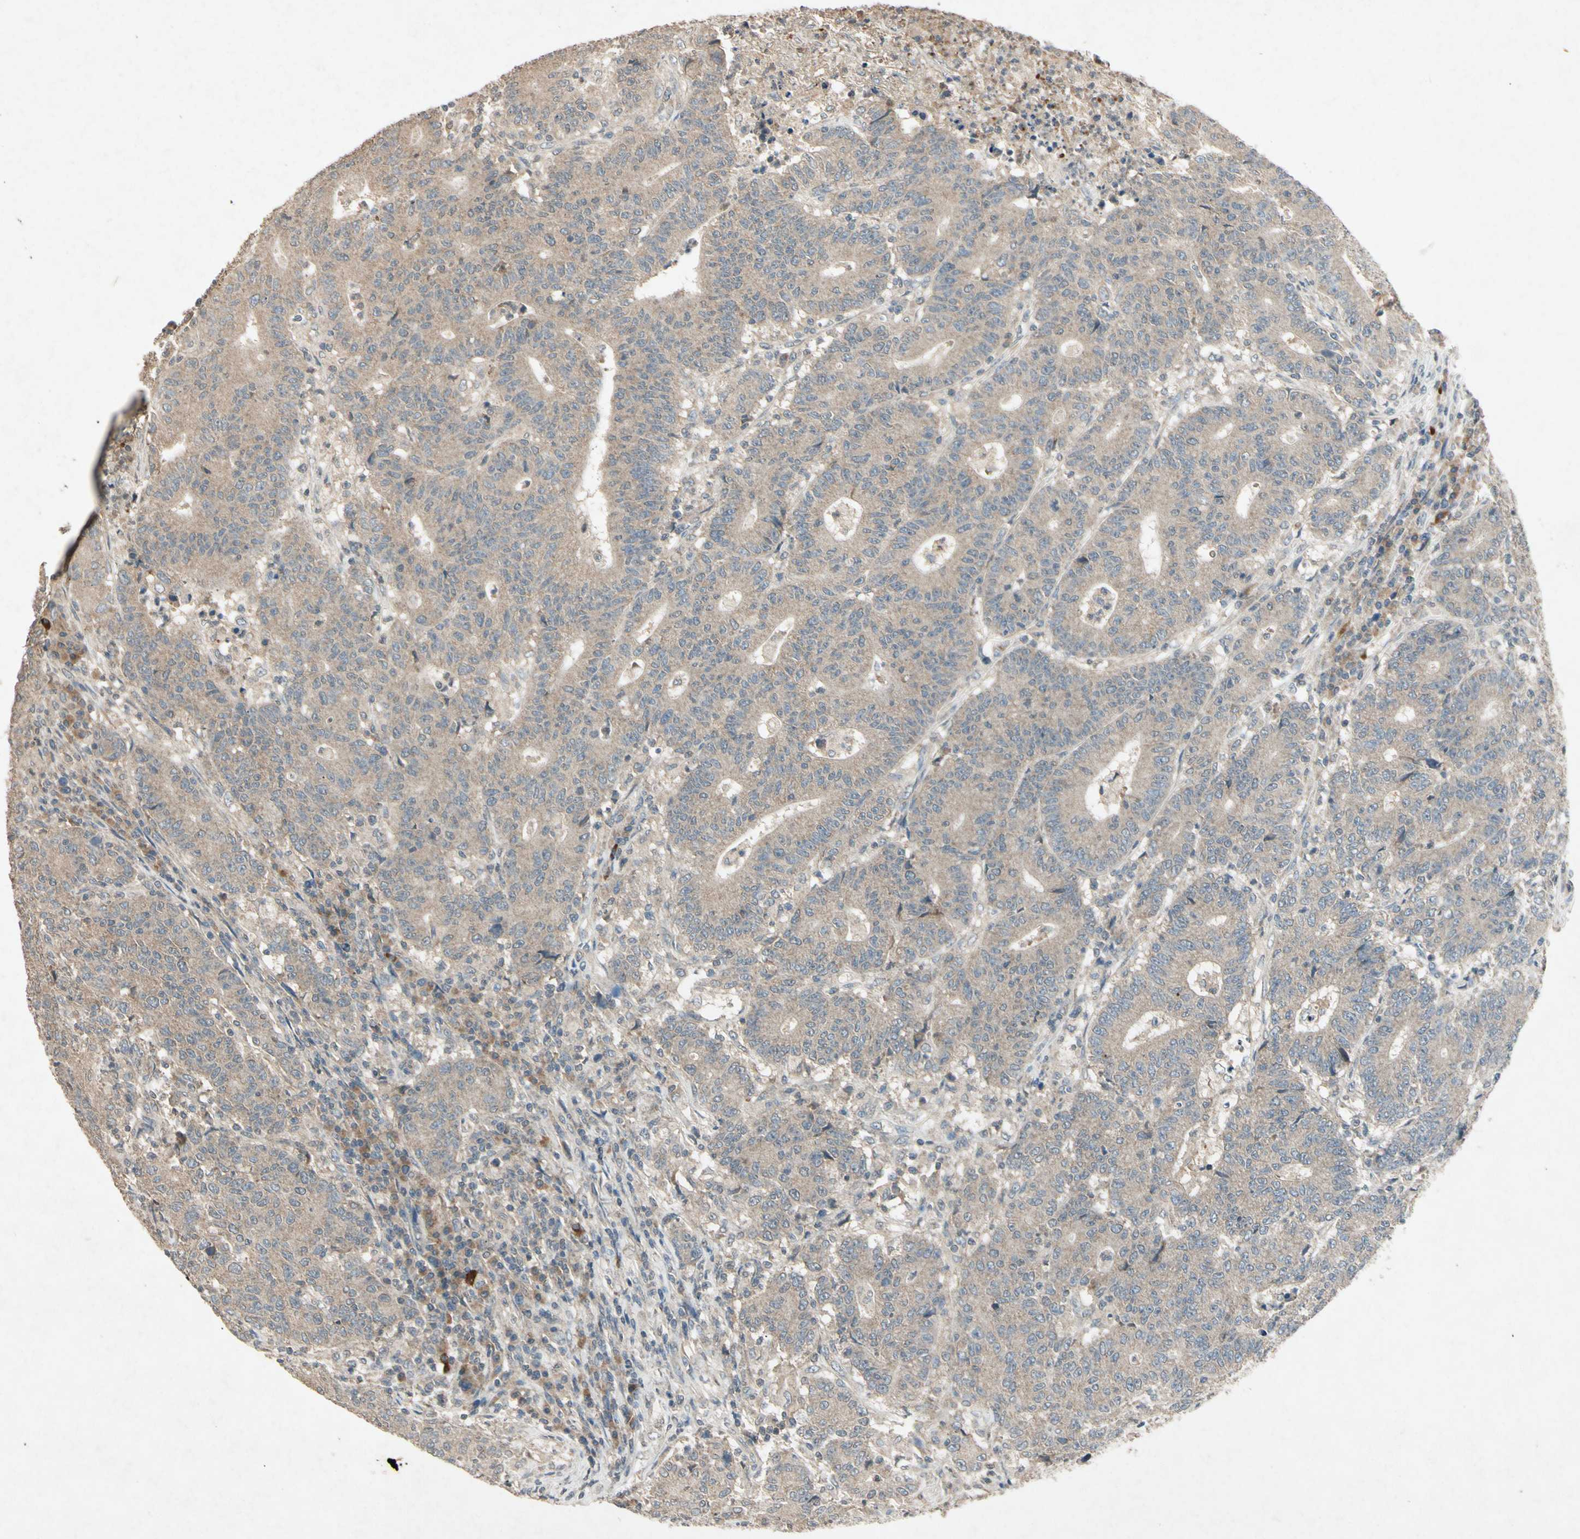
{"staining": {"intensity": "weak", "quantity": ">75%", "location": "cytoplasmic/membranous"}, "tissue": "colorectal cancer", "cell_type": "Tumor cells", "image_type": "cancer", "snomed": [{"axis": "morphology", "description": "Normal tissue, NOS"}, {"axis": "morphology", "description": "Adenocarcinoma, NOS"}, {"axis": "topography", "description": "Colon"}], "caption": "Colorectal adenocarcinoma stained with immunohistochemistry displays weak cytoplasmic/membranous expression in about >75% of tumor cells.", "gene": "GPLD1", "patient": {"sex": "female", "age": 75}}